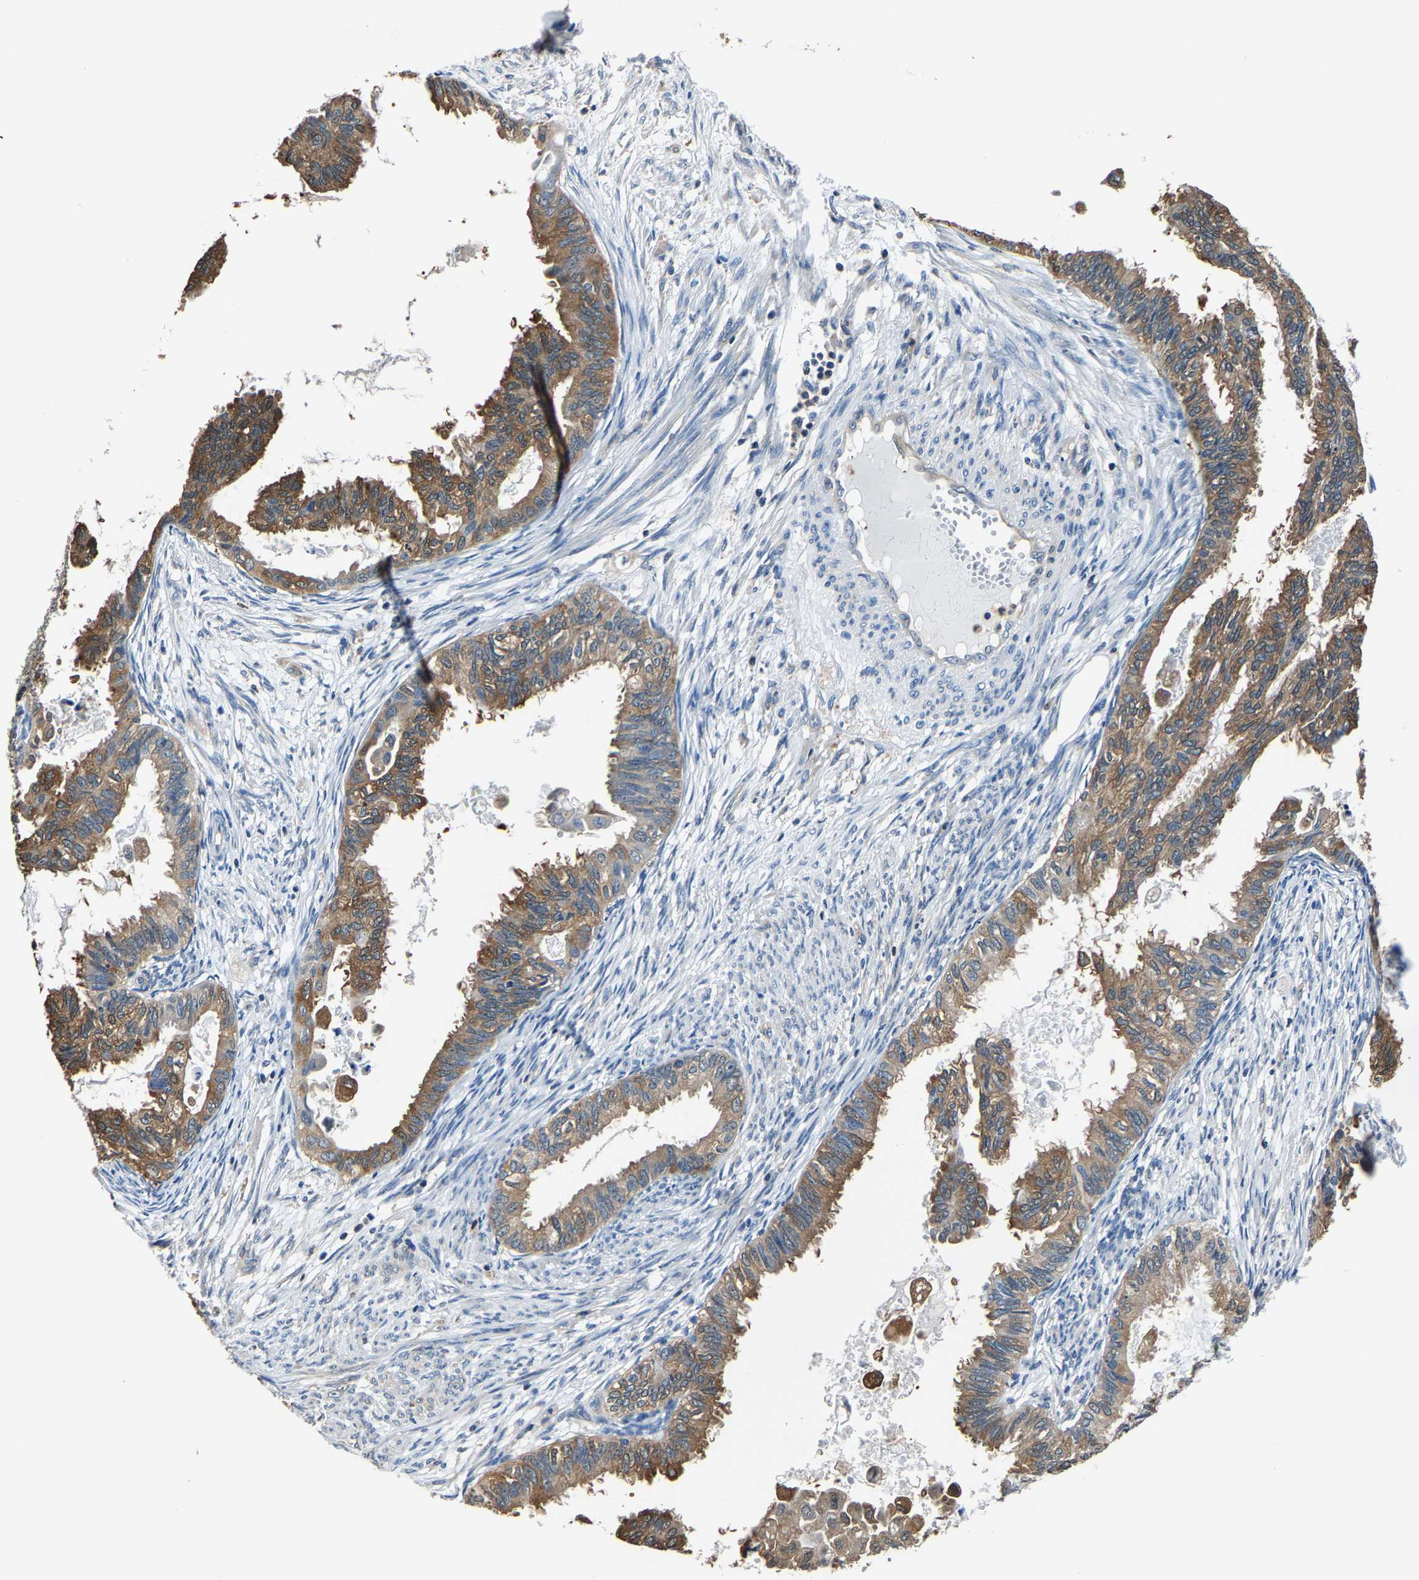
{"staining": {"intensity": "moderate", "quantity": ">75%", "location": "cytoplasmic/membranous"}, "tissue": "cervical cancer", "cell_type": "Tumor cells", "image_type": "cancer", "snomed": [{"axis": "morphology", "description": "Normal tissue, NOS"}, {"axis": "morphology", "description": "Adenocarcinoma, NOS"}, {"axis": "topography", "description": "Cervix"}, {"axis": "topography", "description": "Endometrium"}], "caption": "This is a photomicrograph of immunohistochemistry (IHC) staining of cervical cancer, which shows moderate expression in the cytoplasmic/membranous of tumor cells.", "gene": "ALDOB", "patient": {"sex": "female", "age": 86}}